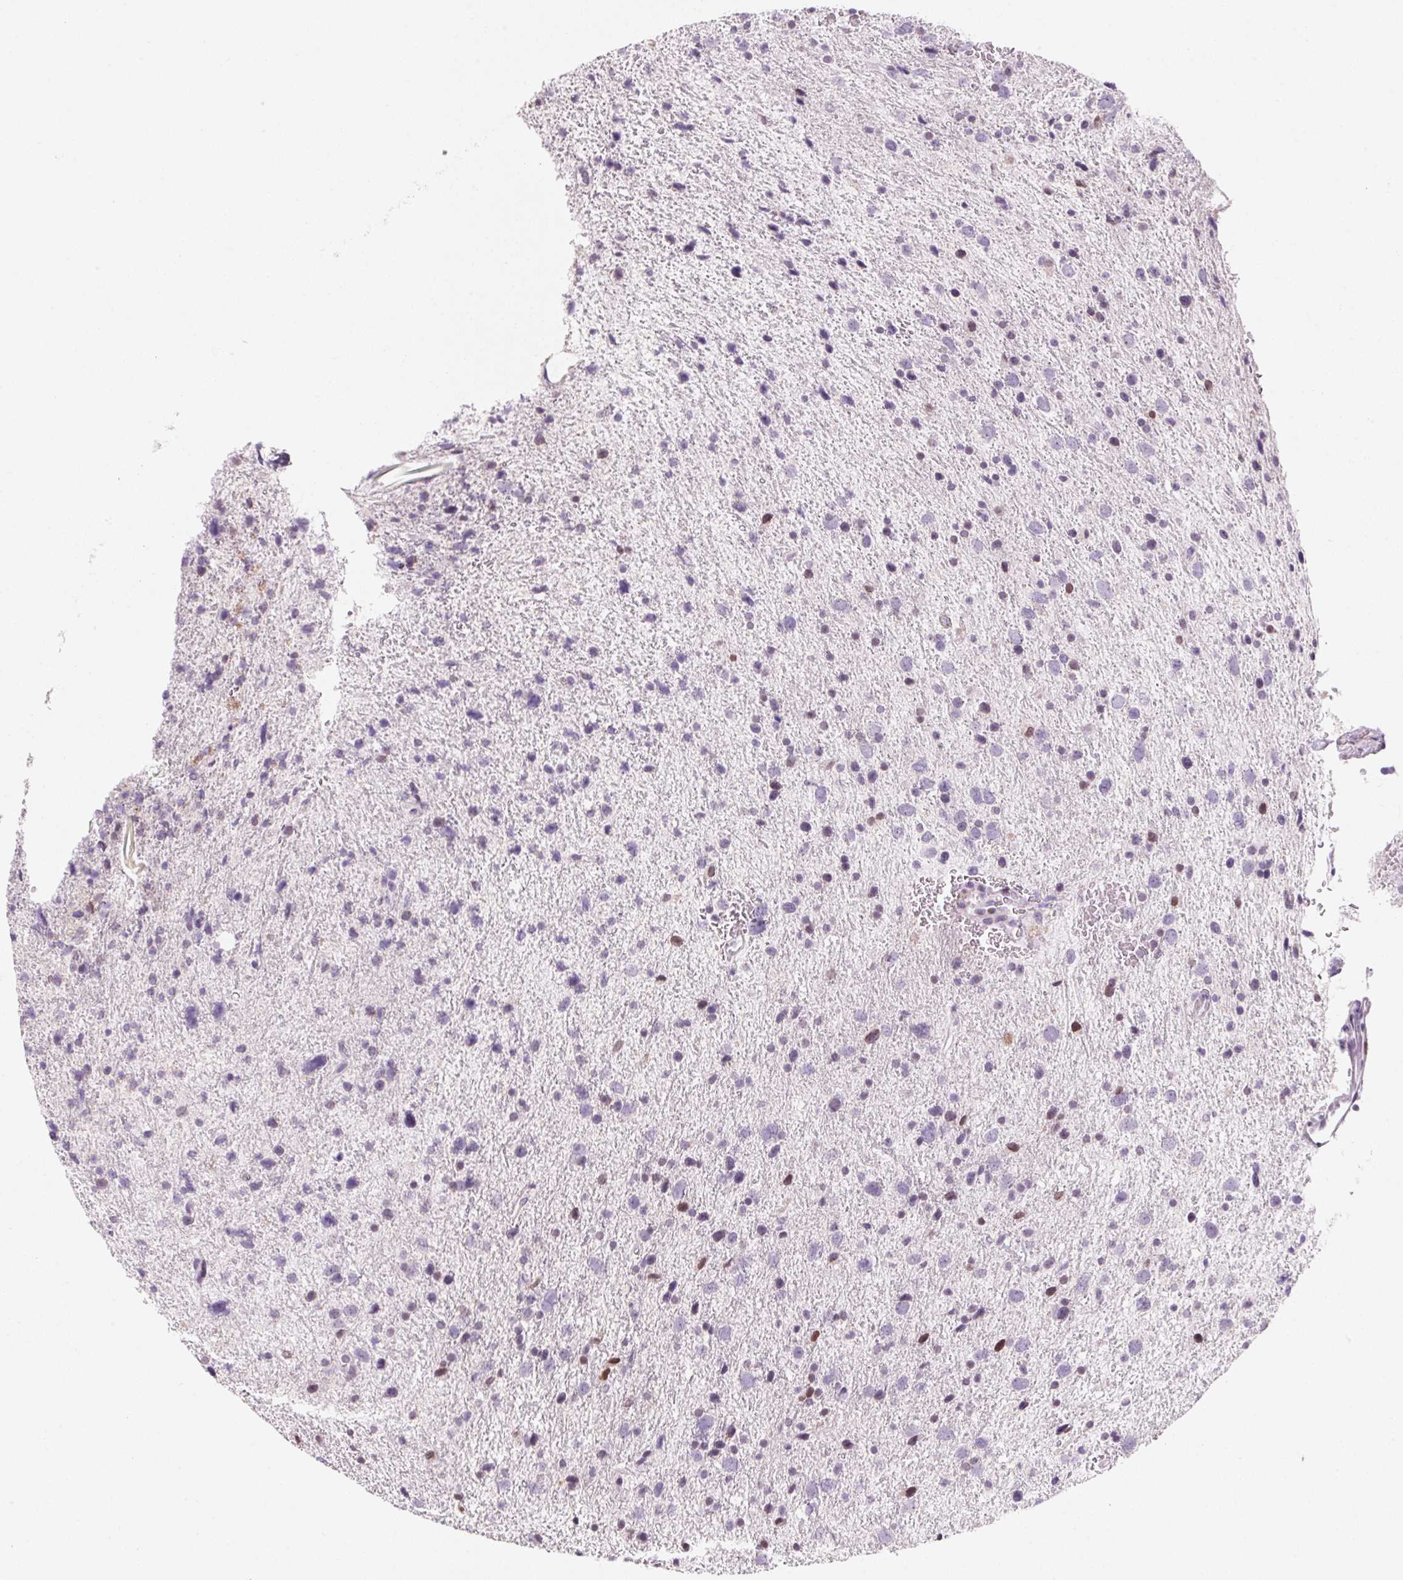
{"staining": {"intensity": "negative", "quantity": "none", "location": "none"}, "tissue": "glioma", "cell_type": "Tumor cells", "image_type": "cancer", "snomed": [{"axis": "morphology", "description": "Glioma, malignant, Low grade"}, {"axis": "topography", "description": "Brain"}], "caption": "Protein analysis of low-grade glioma (malignant) exhibits no significant staining in tumor cells.", "gene": "KCNQ2", "patient": {"sex": "female", "age": 55}}